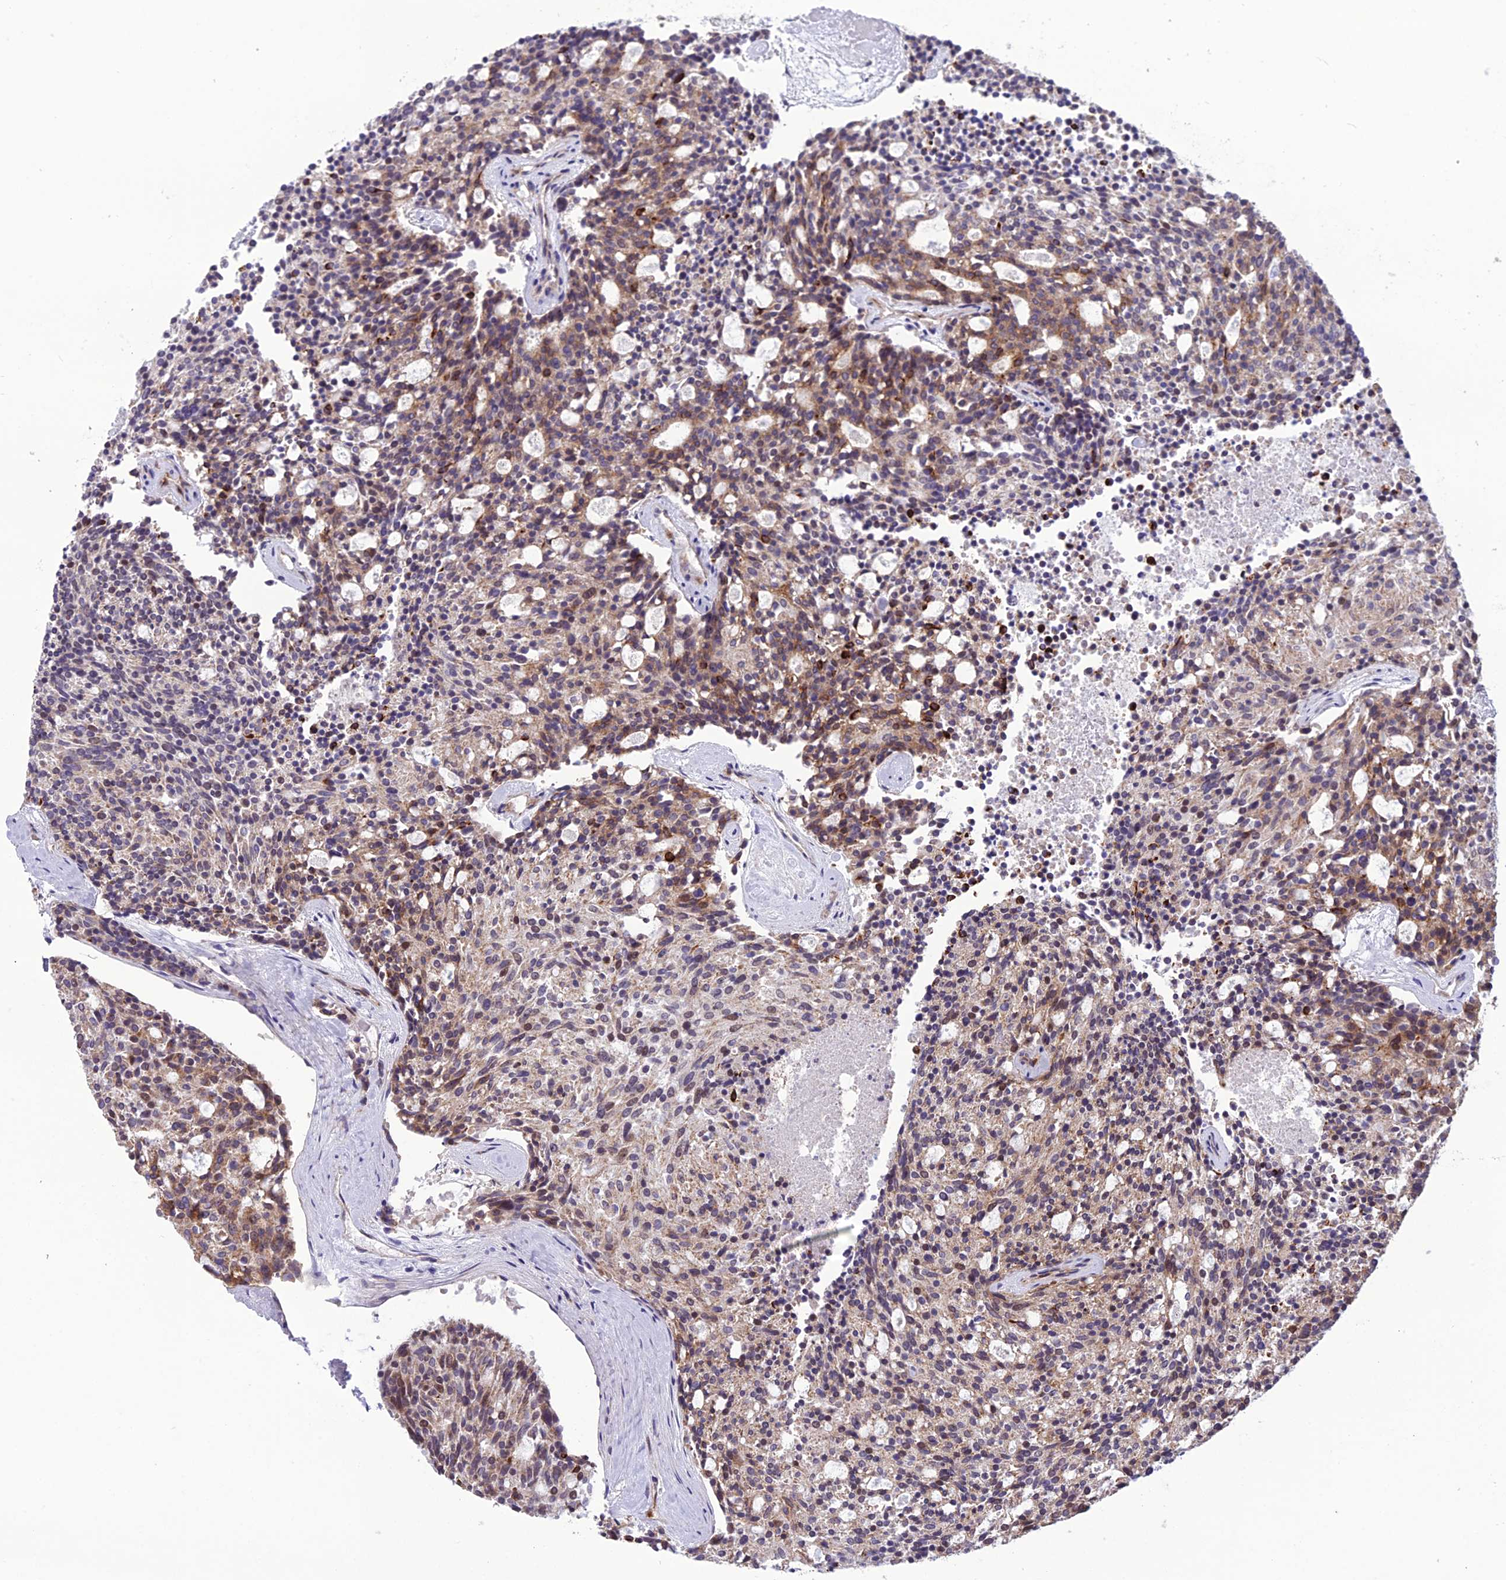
{"staining": {"intensity": "moderate", "quantity": "25%-75%", "location": "cytoplasmic/membranous"}, "tissue": "carcinoid", "cell_type": "Tumor cells", "image_type": "cancer", "snomed": [{"axis": "morphology", "description": "Carcinoid, malignant, NOS"}, {"axis": "topography", "description": "Pancreas"}], "caption": "Tumor cells display medium levels of moderate cytoplasmic/membranous expression in approximately 25%-75% of cells in carcinoid (malignant). The protein of interest is shown in brown color, while the nuclei are stained blue.", "gene": "NODAL", "patient": {"sex": "female", "age": 54}}